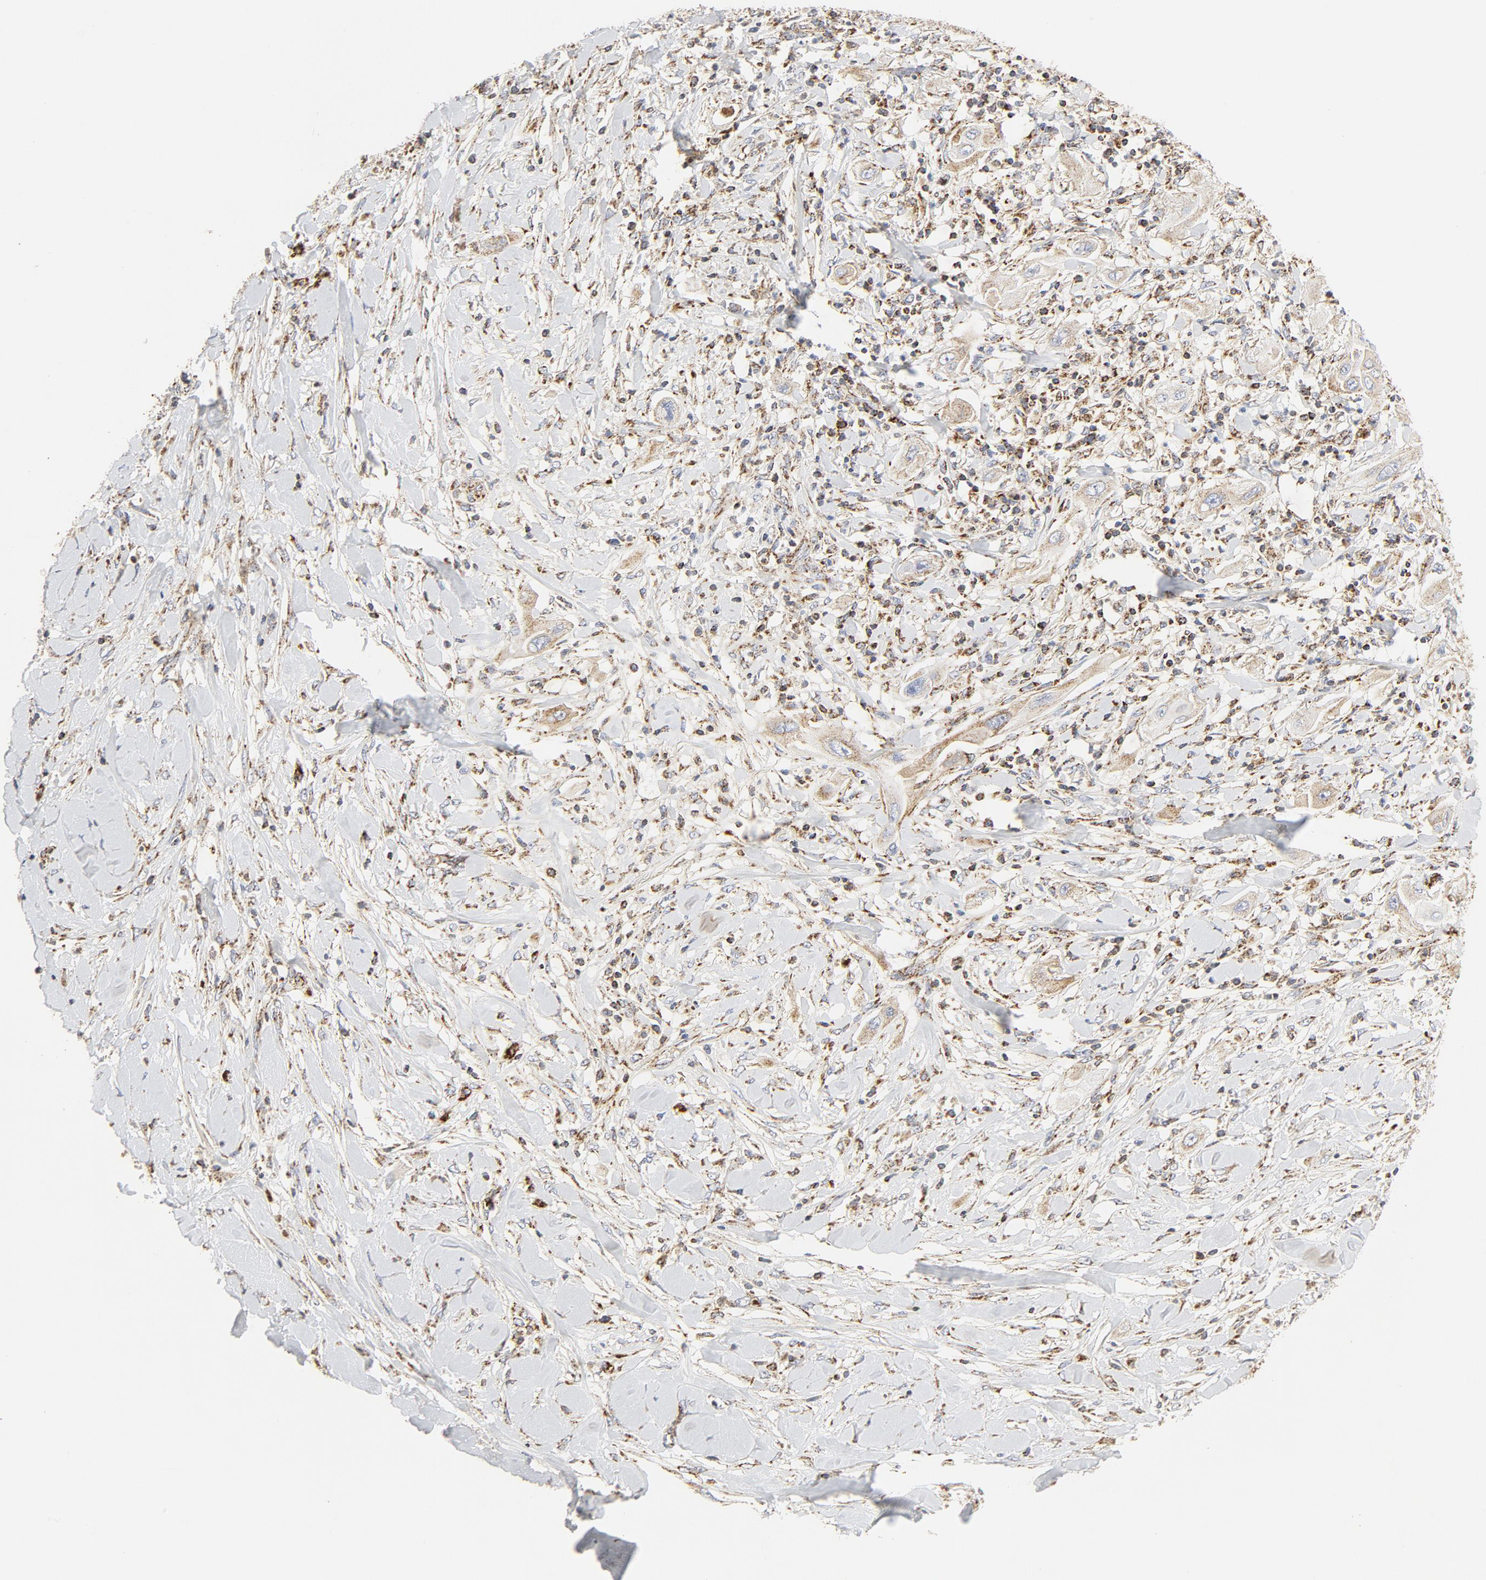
{"staining": {"intensity": "weak", "quantity": ">75%", "location": "cytoplasmic/membranous"}, "tissue": "lung cancer", "cell_type": "Tumor cells", "image_type": "cancer", "snomed": [{"axis": "morphology", "description": "Squamous cell carcinoma, NOS"}, {"axis": "topography", "description": "Lung"}], "caption": "Protein staining demonstrates weak cytoplasmic/membranous expression in about >75% of tumor cells in lung cancer (squamous cell carcinoma).", "gene": "PCNX4", "patient": {"sex": "female", "age": 47}}